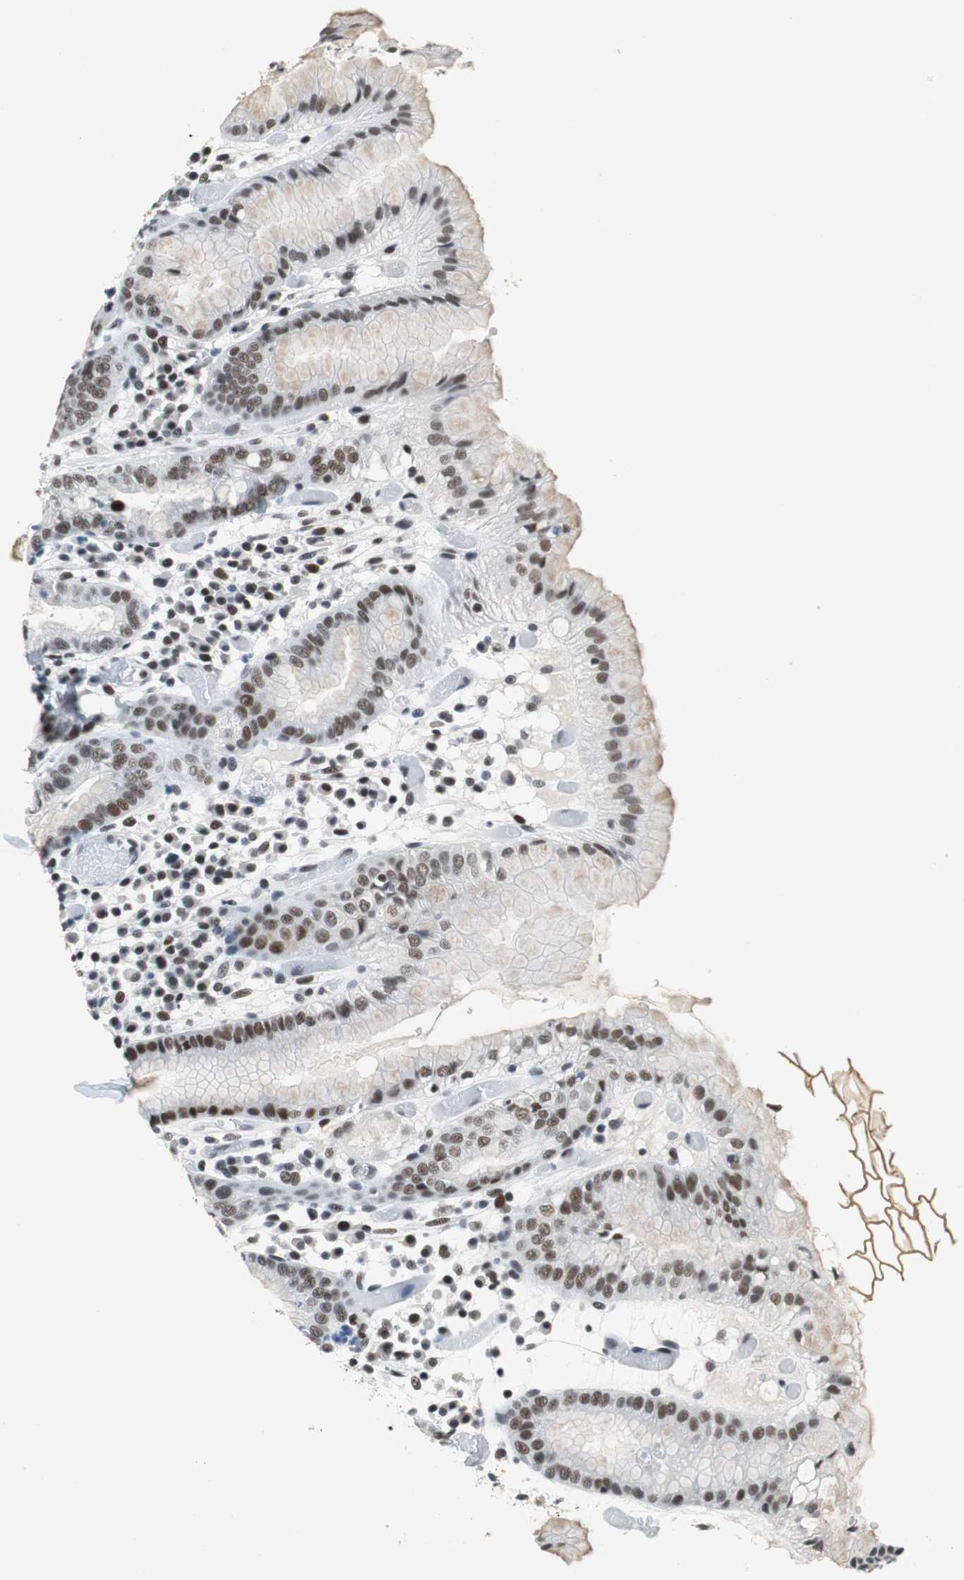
{"staining": {"intensity": "moderate", "quantity": ">75%", "location": "nuclear"}, "tissue": "stomach", "cell_type": "Glandular cells", "image_type": "normal", "snomed": [{"axis": "morphology", "description": "Normal tissue, NOS"}, {"axis": "topography", "description": "Stomach"}, {"axis": "topography", "description": "Stomach, lower"}], "caption": "IHC of unremarkable human stomach exhibits medium levels of moderate nuclear staining in about >75% of glandular cells. The protein is stained brown, and the nuclei are stained in blue (DAB (3,3'-diaminobenzidine) IHC with brightfield microscopy, high magnification).", "gene": "HDAC3", "patient": {"sex": "female", "age": 75}}